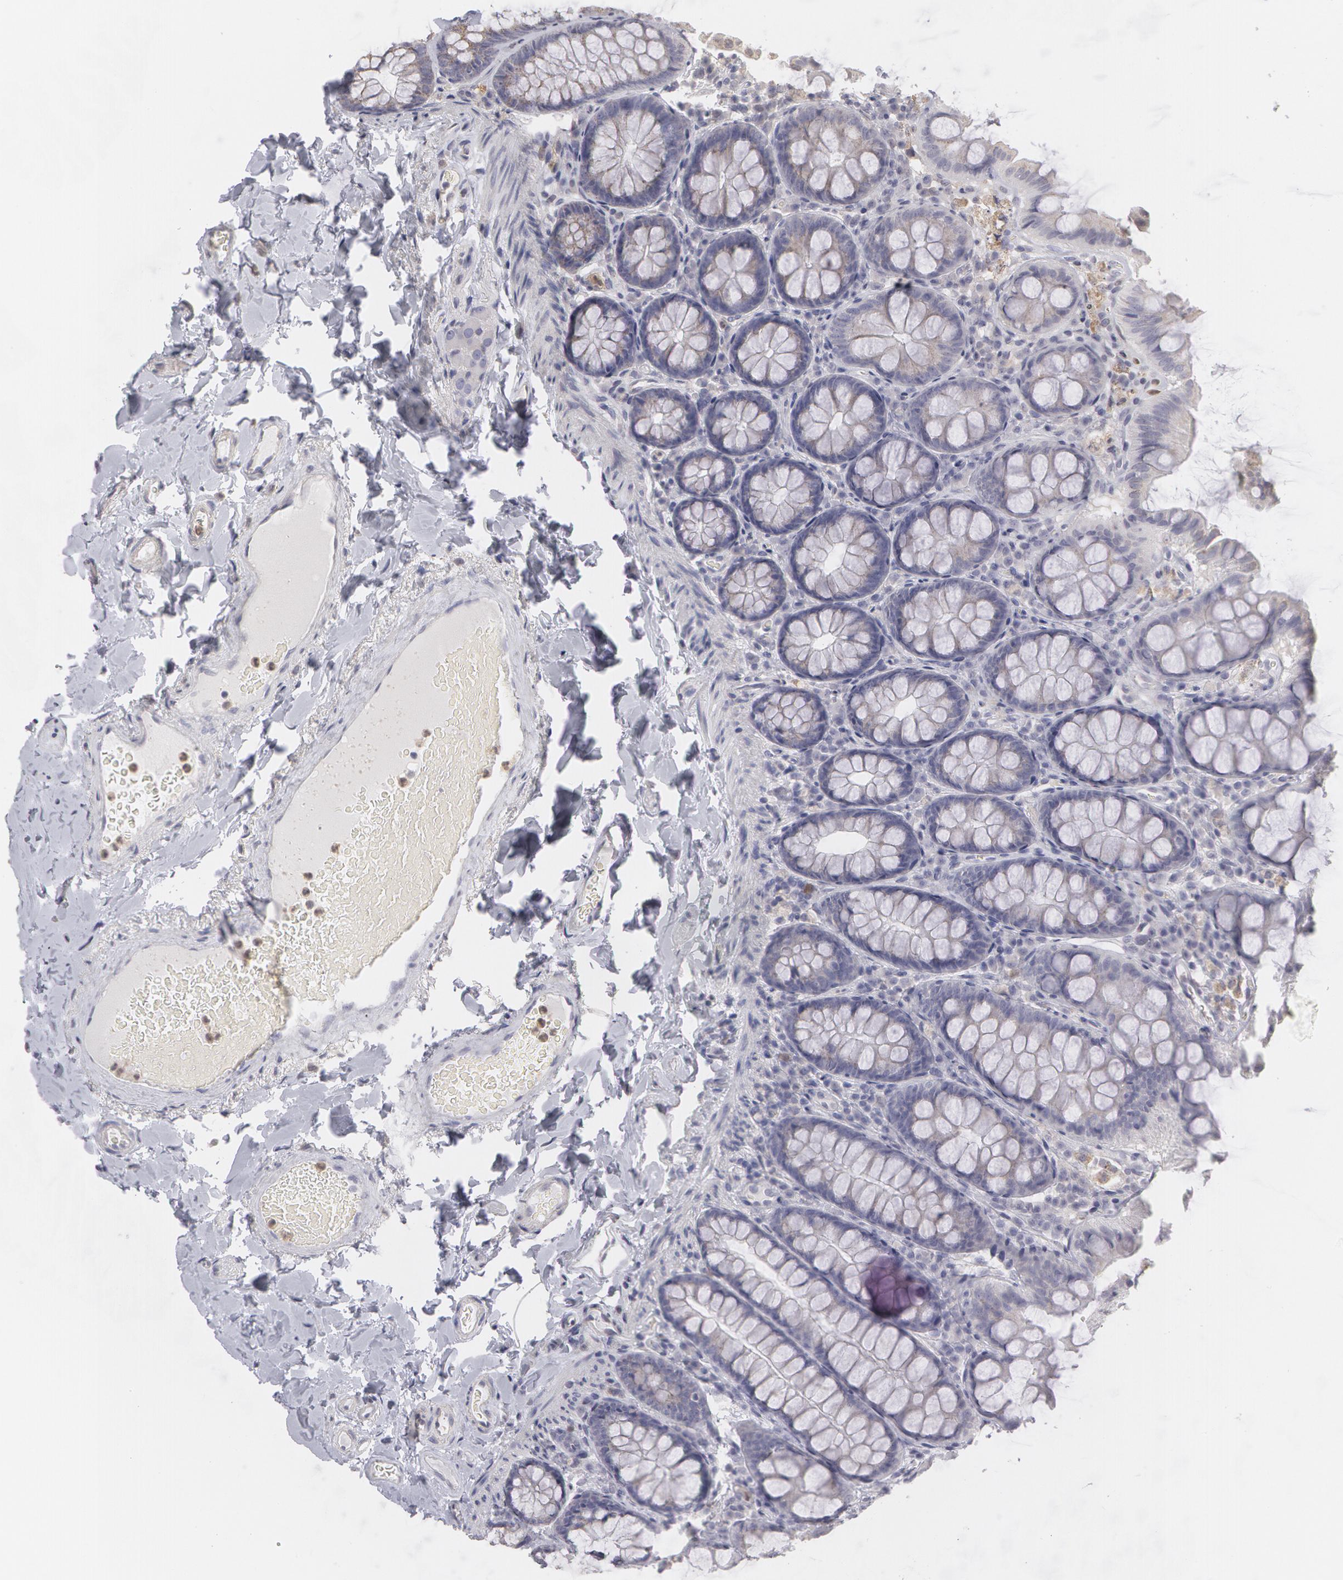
{"staining": {"intensity": "negative", "quantity": "none", "location": "none"}, "tissue": "colon", "cell_type": "Endothelial cells", "image_type": "normal", "snomed": [{"axis": "morphology", "description": "Normal tissue, NOS"}, {"axis": "topography", "description": "Colon"}], "caption": "A photomicrograph of colon stained for a protein reveals no brown staining in endothelial cells. (Immunohistochemistry, brightfield microscopy, high magnification).", "gene": "CAT", "patient": {"sex": "female", "age": 61}}